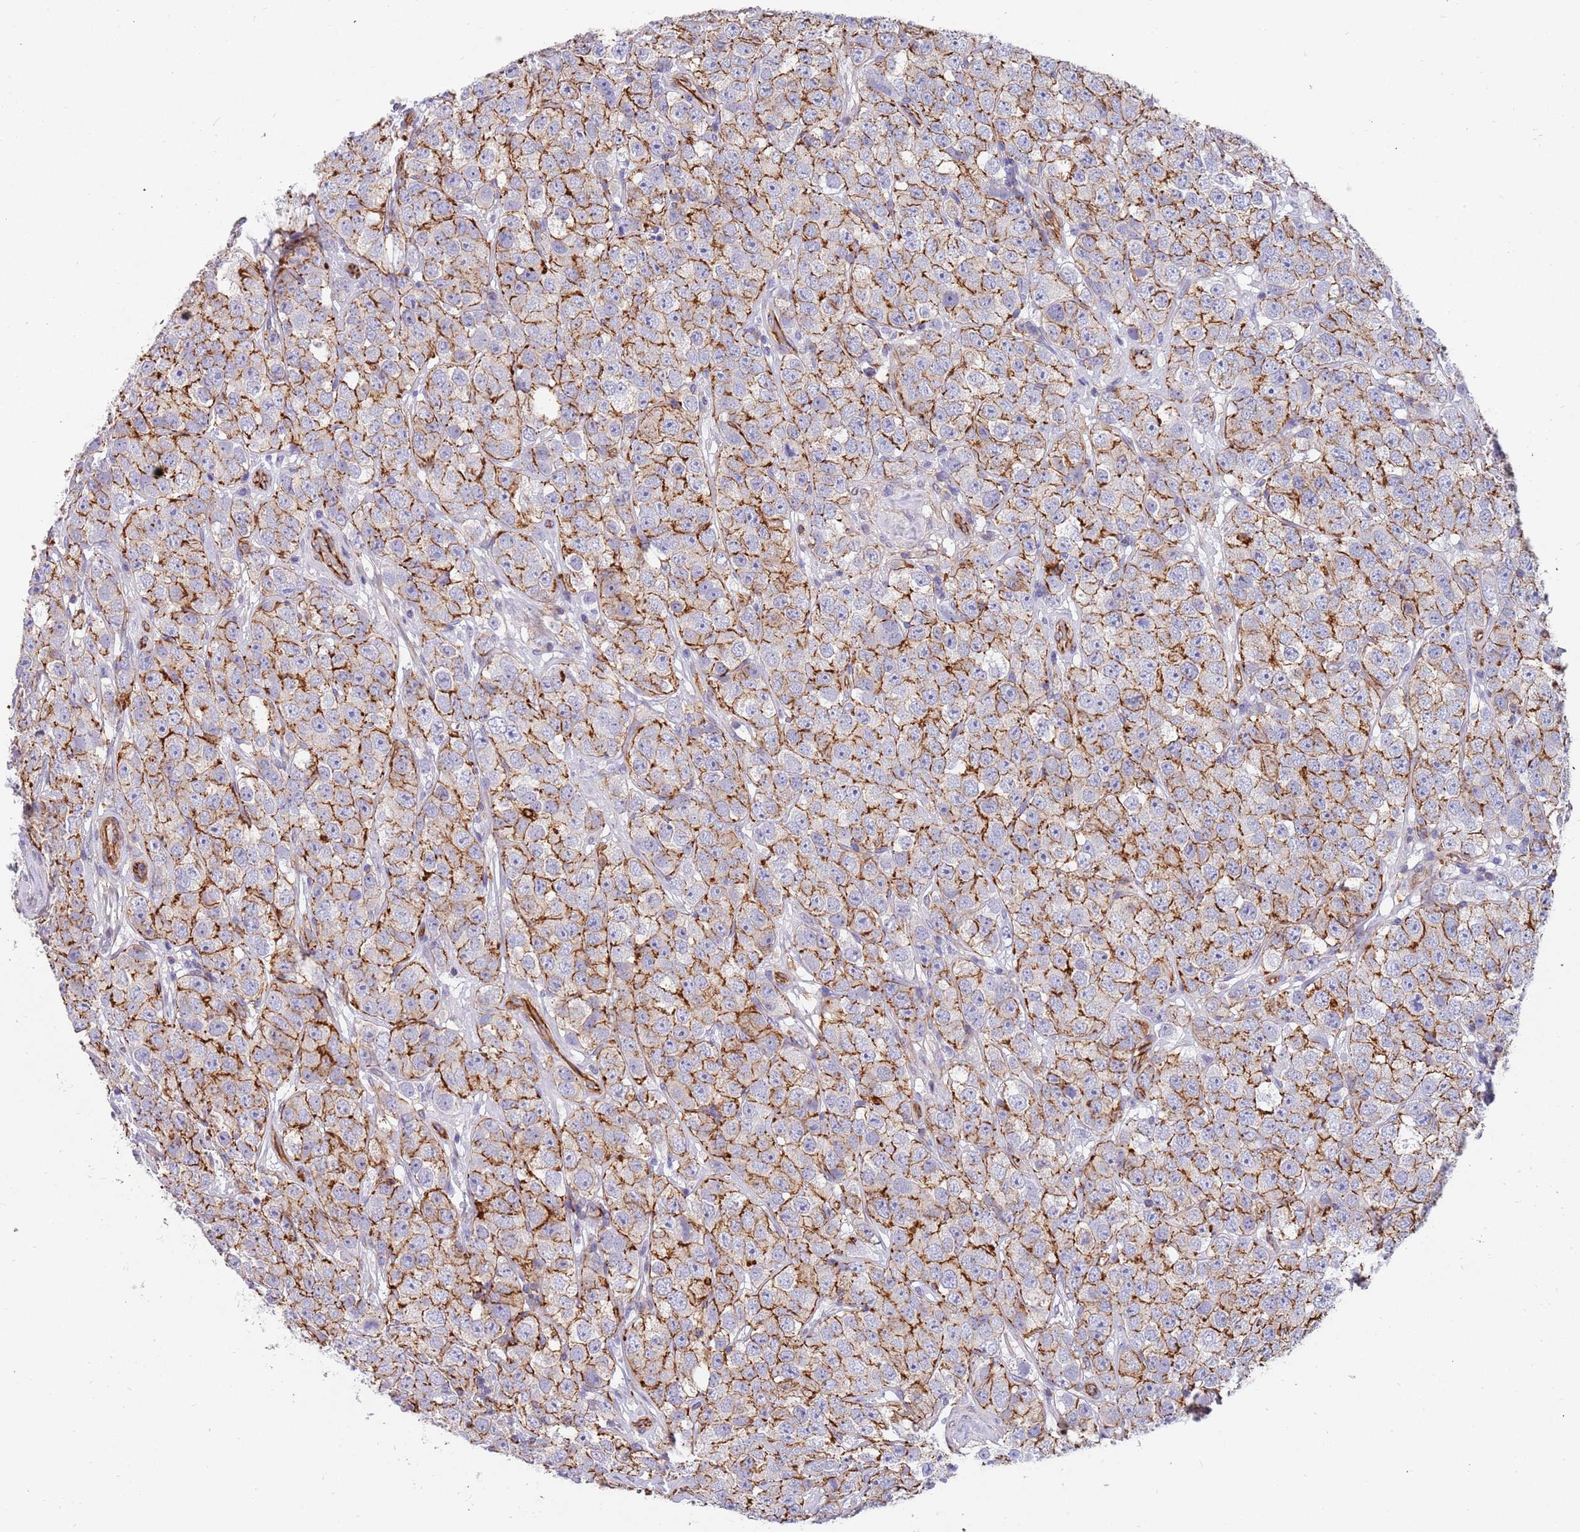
{"staining": {"intensity": "moderate", "quantity": ">75%", "location": "cytoplasmic/membranous"}, "tissue": "testis cancer", "cell_type": "Tumor cells", "image_type": "cancer", "snomed": [{"axis": "morphology", "description": "Seminoma, NOS"}, {"axis": "topography", "description": "Testis"}], "caption": "The image shows staining of testis cancer, revealing moderate cytoplasmic/membranous protein positivity (brown color) within tumor cells.", "gene": "GFRAL", "patient": {"sex": "male", "age": 28}}